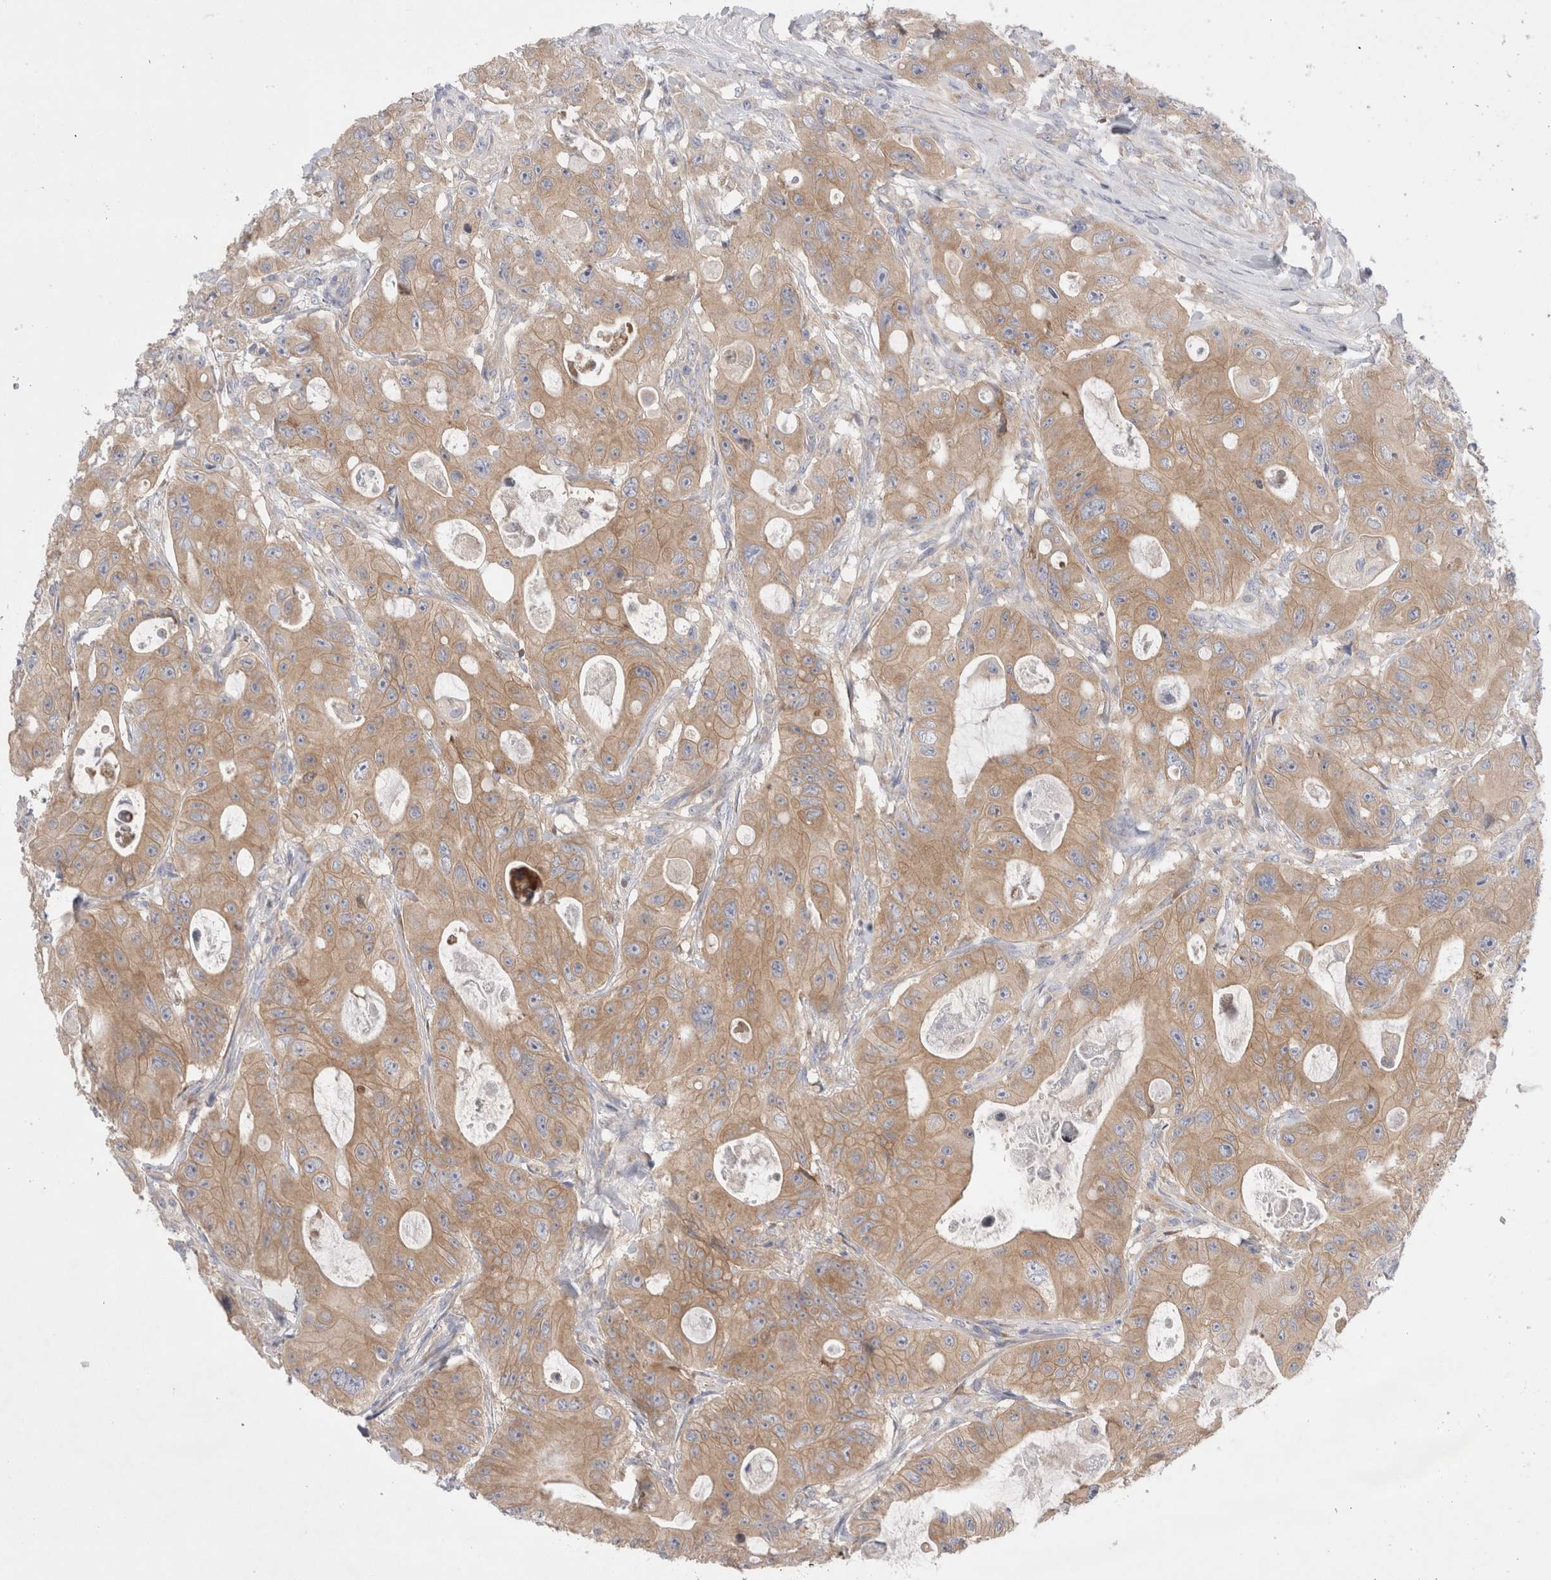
{"staining": {"intensity": "moderate", "quantity": ">75%", "location": "cytoplasmic/membranous"}, "tissue": "colorectal cancer", "cell_type": "Tumor cells", "image_type": "cancer", "snomed": [{"axis": "morphology", "description": "Adenocarcinoma, NOS"}, {"axis": "topography", "description": "Colon"}], "caption": "This micrograph demonstrates colorectal cancer stained with immunohistochemistry (IHC) to label a protein in brown. The cytoplasmic/membranous of tumor cells show moderate positivity for the protein. Nuclei are counter-stained blue.", "gene": "RBM12B", "patient": {"sex": "female", "age": 46}}